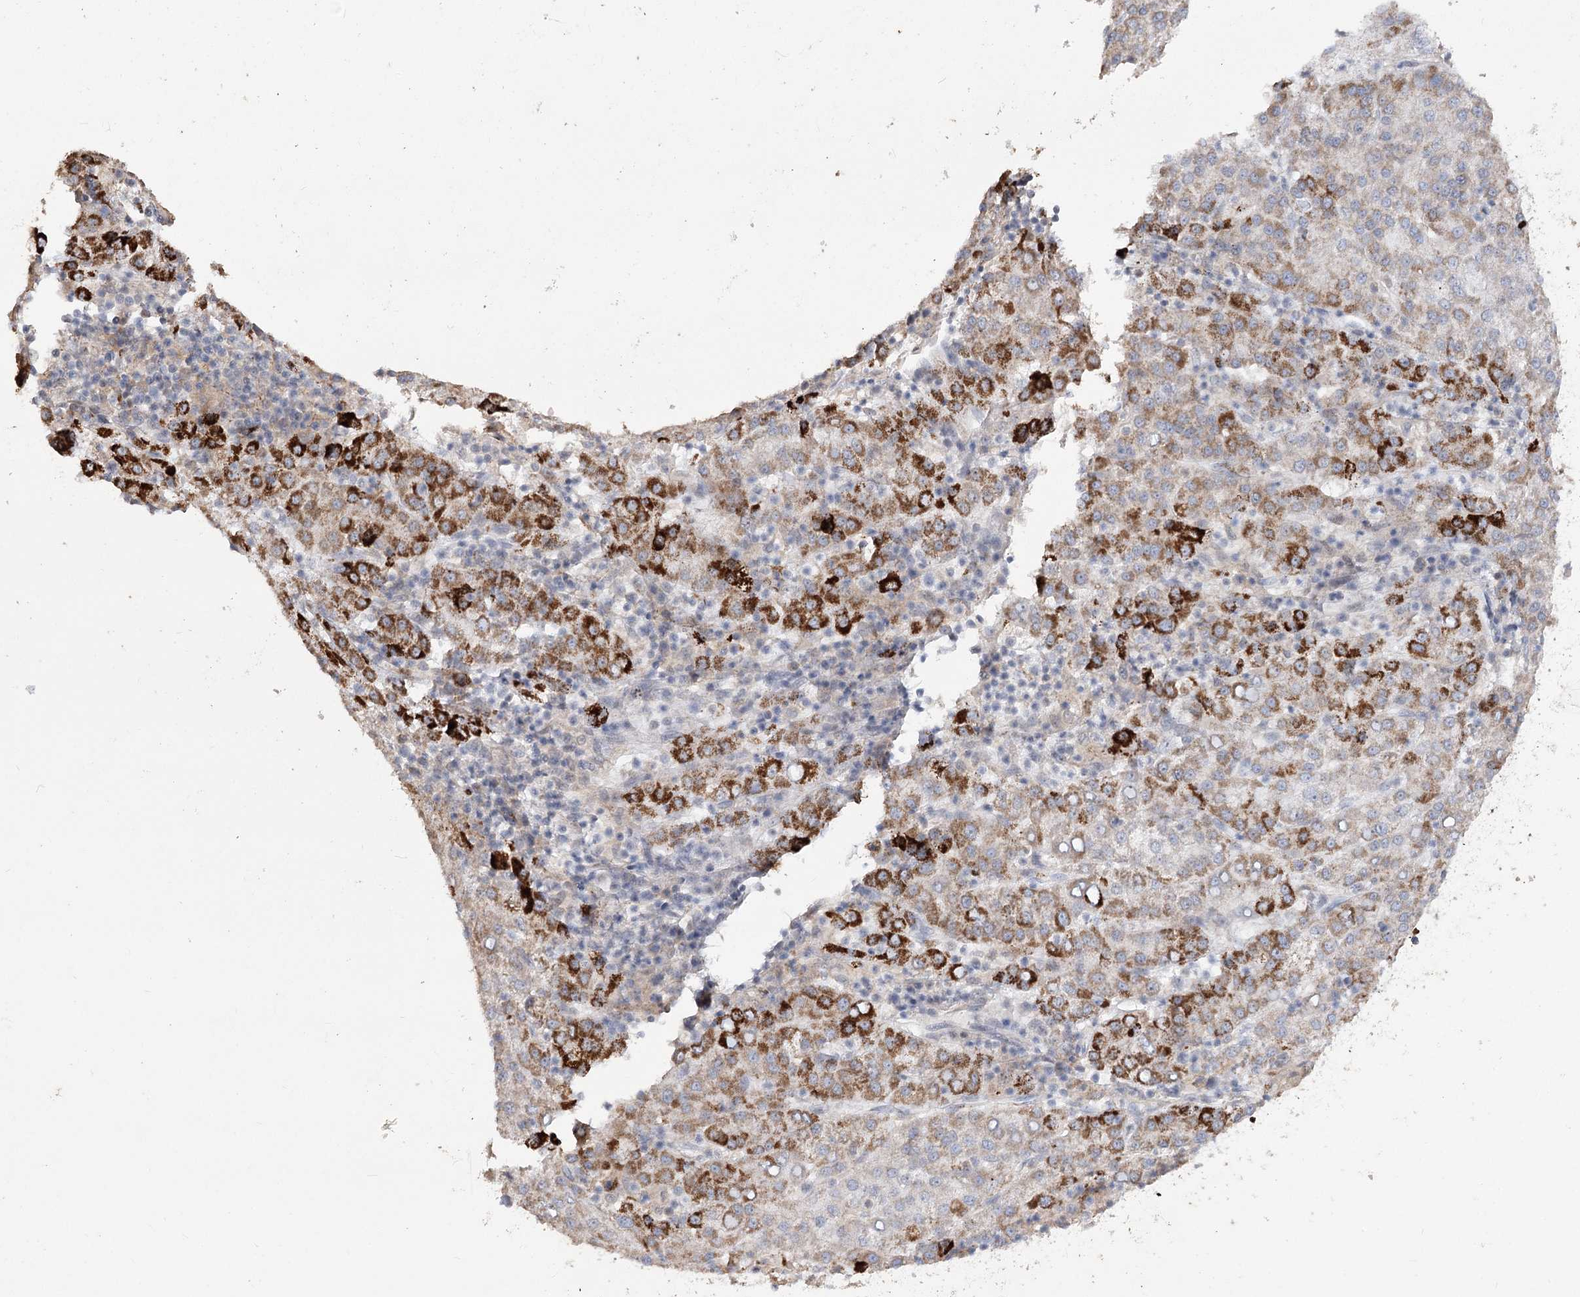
{"staining": {"intensity": "strong", "quantity": "25%-75%", "location": "cytoplasmic/membranous"}, "tissue": "liver cancer", "cell_type": "Tumor cells", "image_type": "cancer", "snomed": [{"axis": "morphology", "description": "Carcinoma, Hepatocellular, NOS"}, {"axis": "topography", "description": "Liver"}], "caption": "Liver cancer (hepatocellular carcinoma) stained with a protein marker shows strong staining in tumor cells.", "gene": "ZSCAN23", "patient": {"sex": "female", "age": 58}}